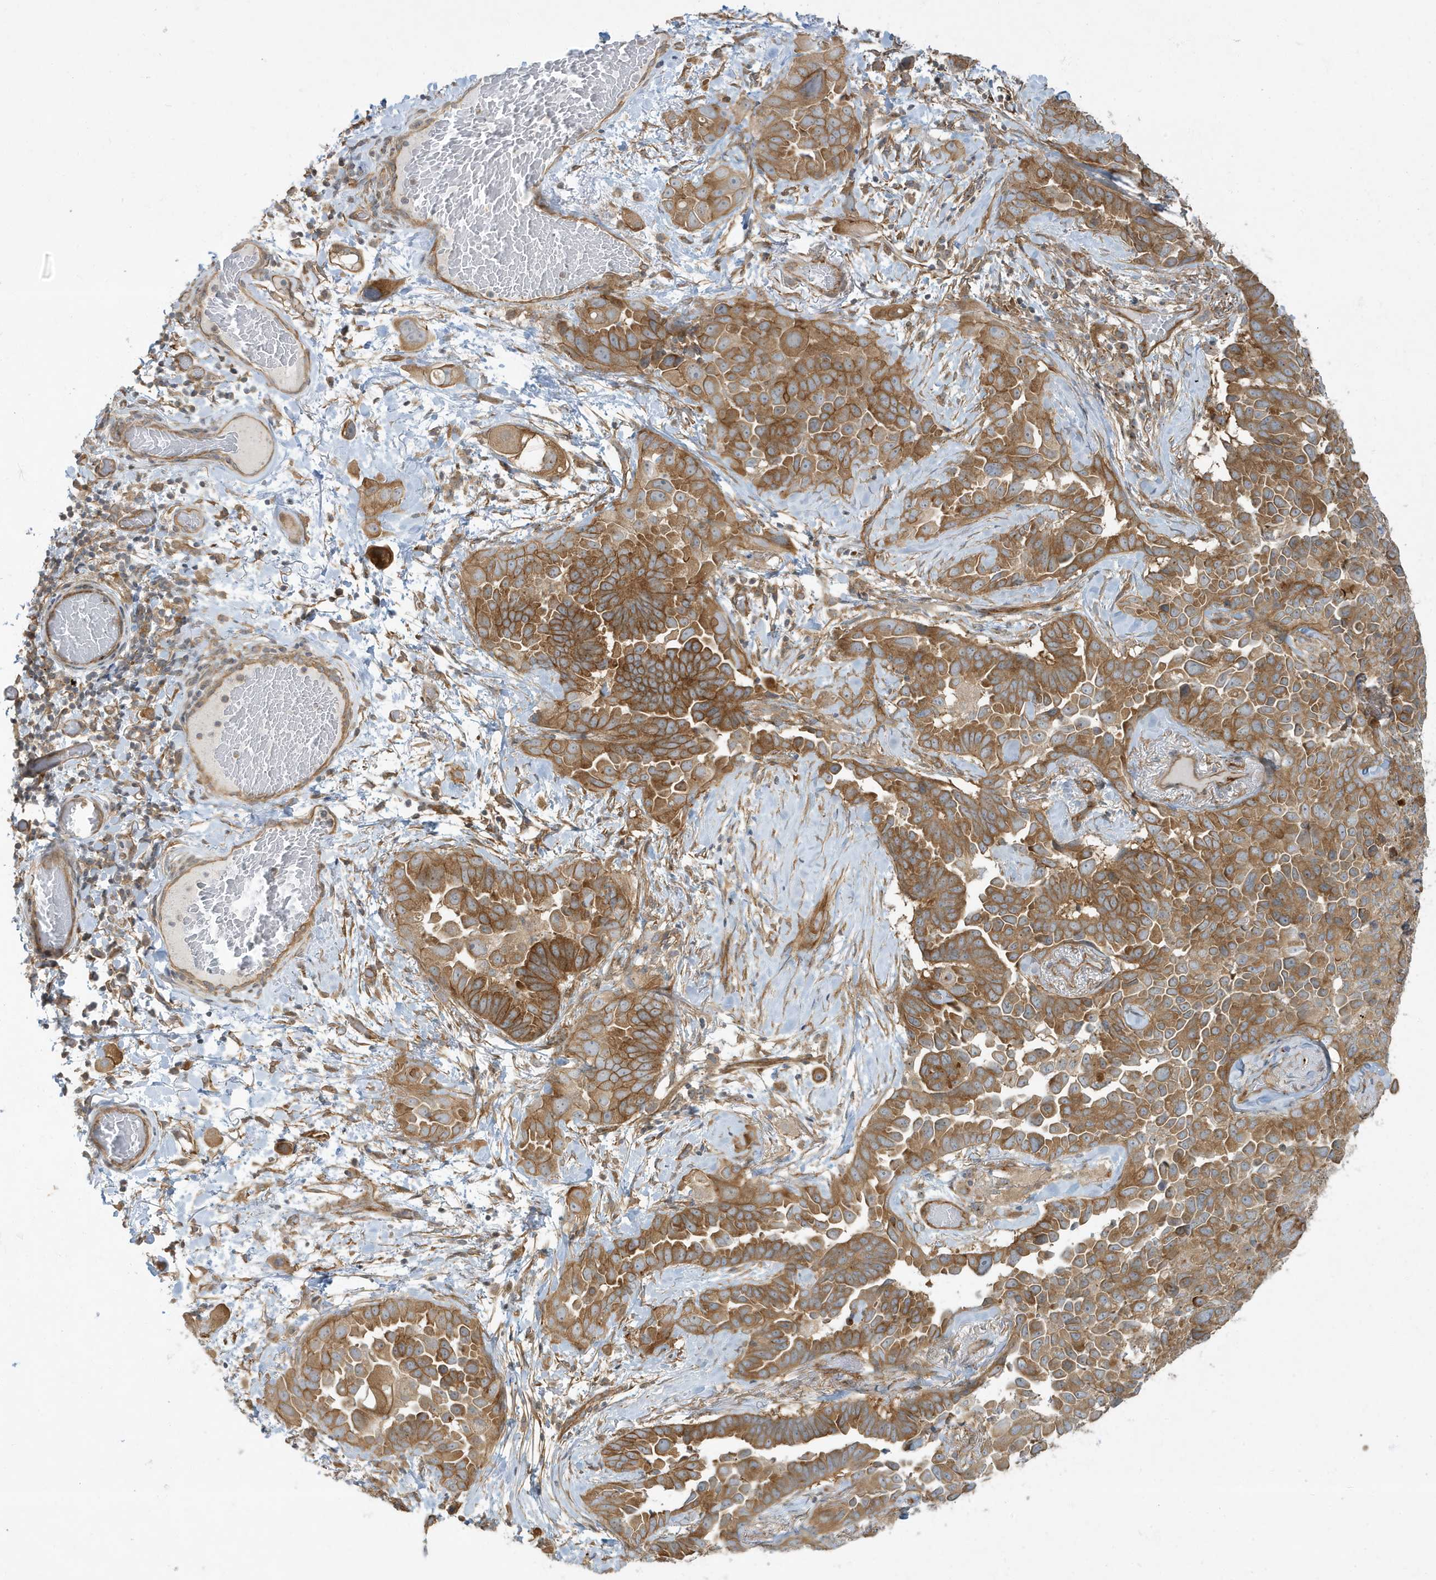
{"staining": {"intensity": "moderate", "quantity": ">75%", "location": "cytoplasmic/membranous"}, "tissue": "lung cancer", "cell_type": "Tumor cells", "image_type": "cancer", "snomed": [{"axis": "morphology", "description": "Adenocarcinoma, NOS"}, {"axis": "topography", "description": "Lung"}], "caption": "Lung adenocarcinoma was stained to show a protein in brown. There is medium levels of moderate cytoplasmic/membranous staining in approximately >75% of tumor cells. (DAB IHC, brown staining for protein, blue staining for nuclei).", "gene": "ATP23", "patient": {"sex": "female", "age": 67}}